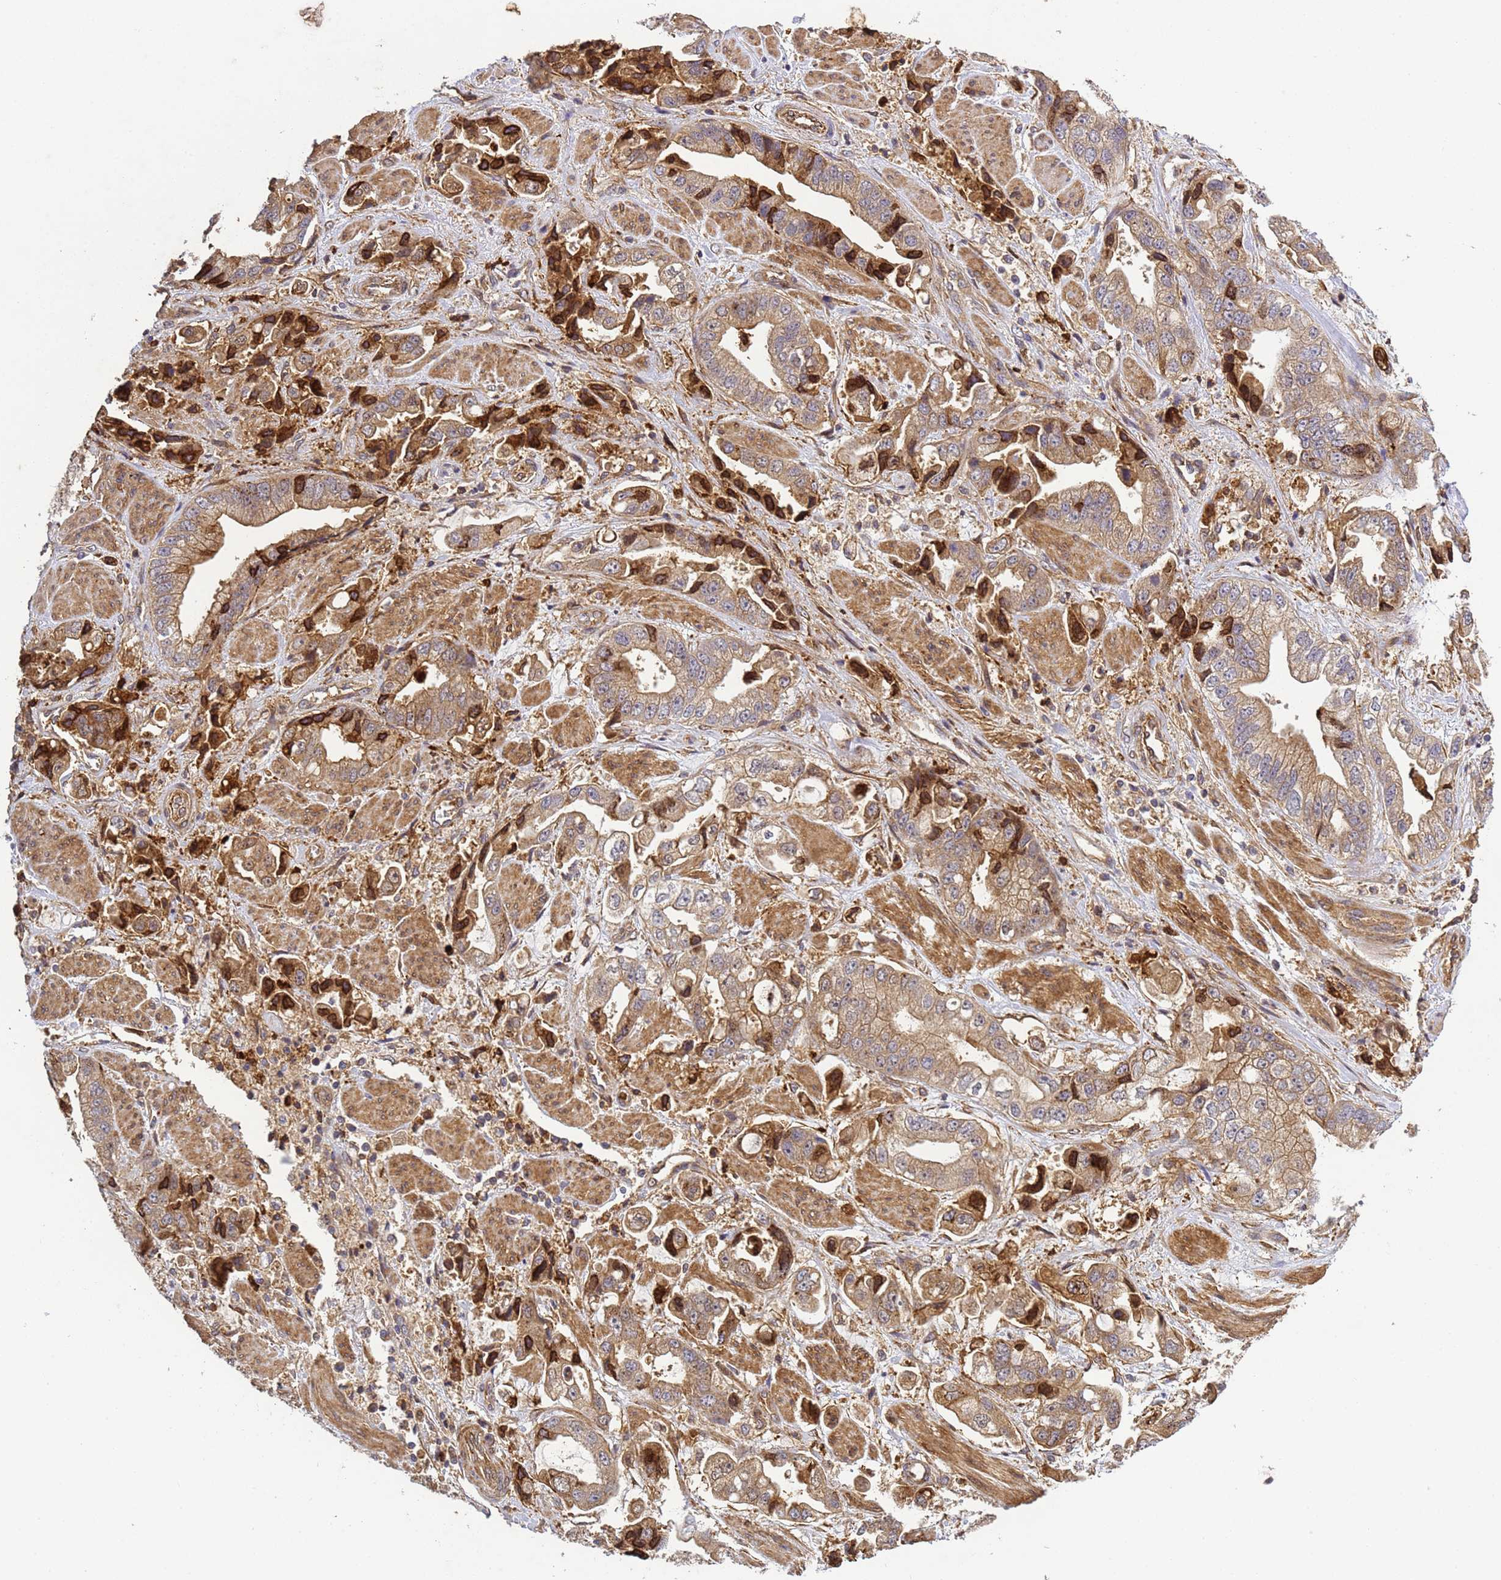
{"staining": {"intensity": "moderate", "quantity": ">75%", "location": "cytoplasmic/membranous"}, "tissue": "stomach cancer", "cell_type": "Tumor cells", "image_type": "cancer", "snomed": [{"axis": "morphology", "description": "Adenocarcinoma, NOS"}, {"axis": "topography", "description": "Stomach"}], "caption": "Protein staining demonstrates moderate cytoplasmic/membranous positivity in approximately >75% of tumor cells in stomach adenocarcinoma. The staining was performed using DAB to visualize the protein expression in brown, while the nuclei were stained in blue with hematoxylin (Magnification: 20x).", "gene": "C8orf34", "patient": {"sex": "male", "age": 62}}